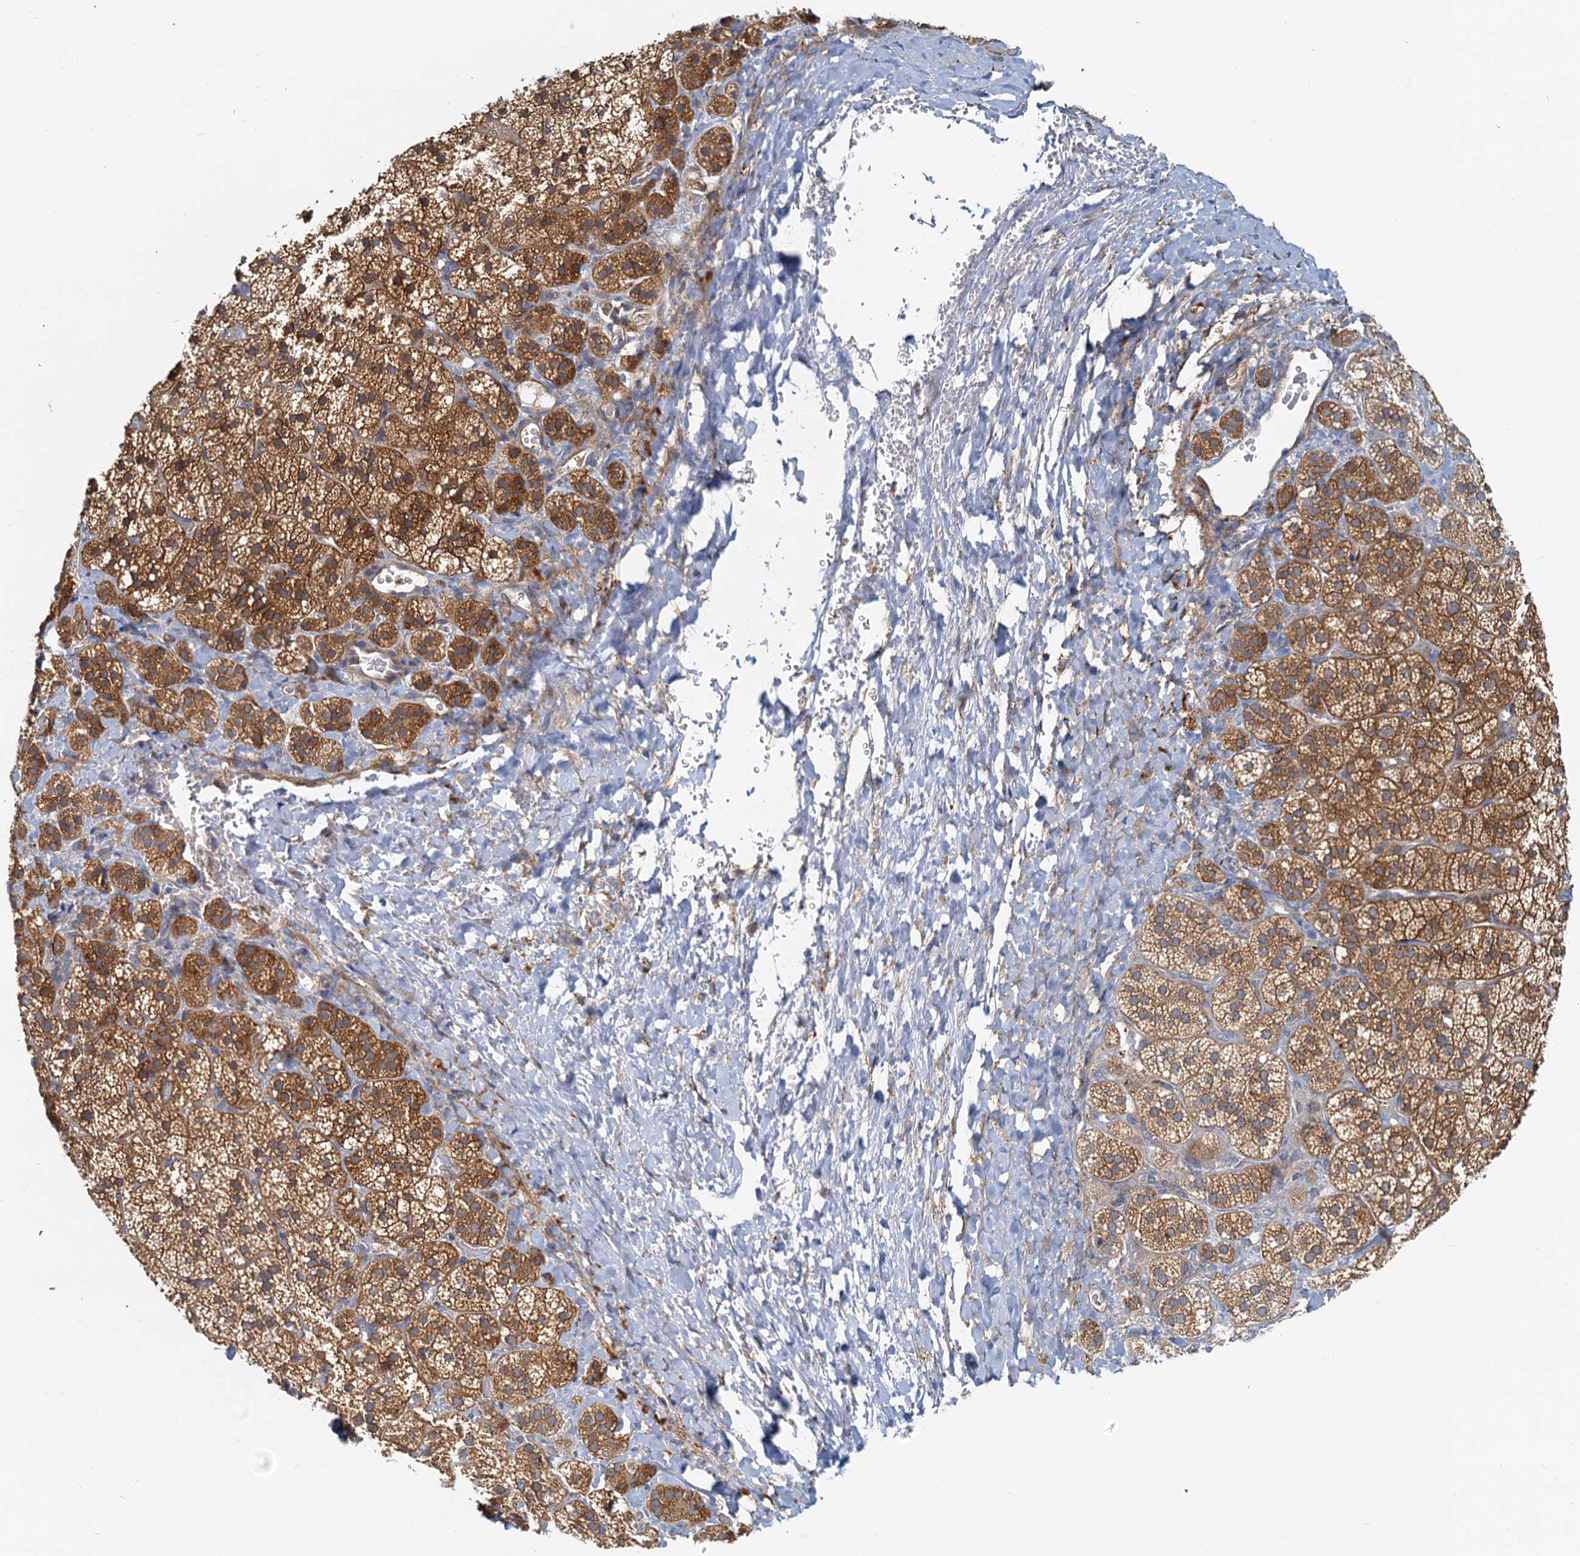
{"staining": {"intensity": "moderate", "quantity": ">75%", "location": "cytoplasmic/membranous"}, "tissue": "adrenal gland", "cell_type": "Glandular cells", "image_type": "normal", "snomed": [{"axis": "morphology", "description": "Normal tissue, NOS"}, {"axis": "topography", "description": "Adrenal gland"}], "caption": "A micrograph of human adrenal gland stained for a protein displays moderate cytoplasmic/membranous brown staining in glandular cells. (DAB = brown stain, brightfield microscopy at high magnification).", "gene": "TOLLIP", "patient": {"sex": "female", "age": 44}}